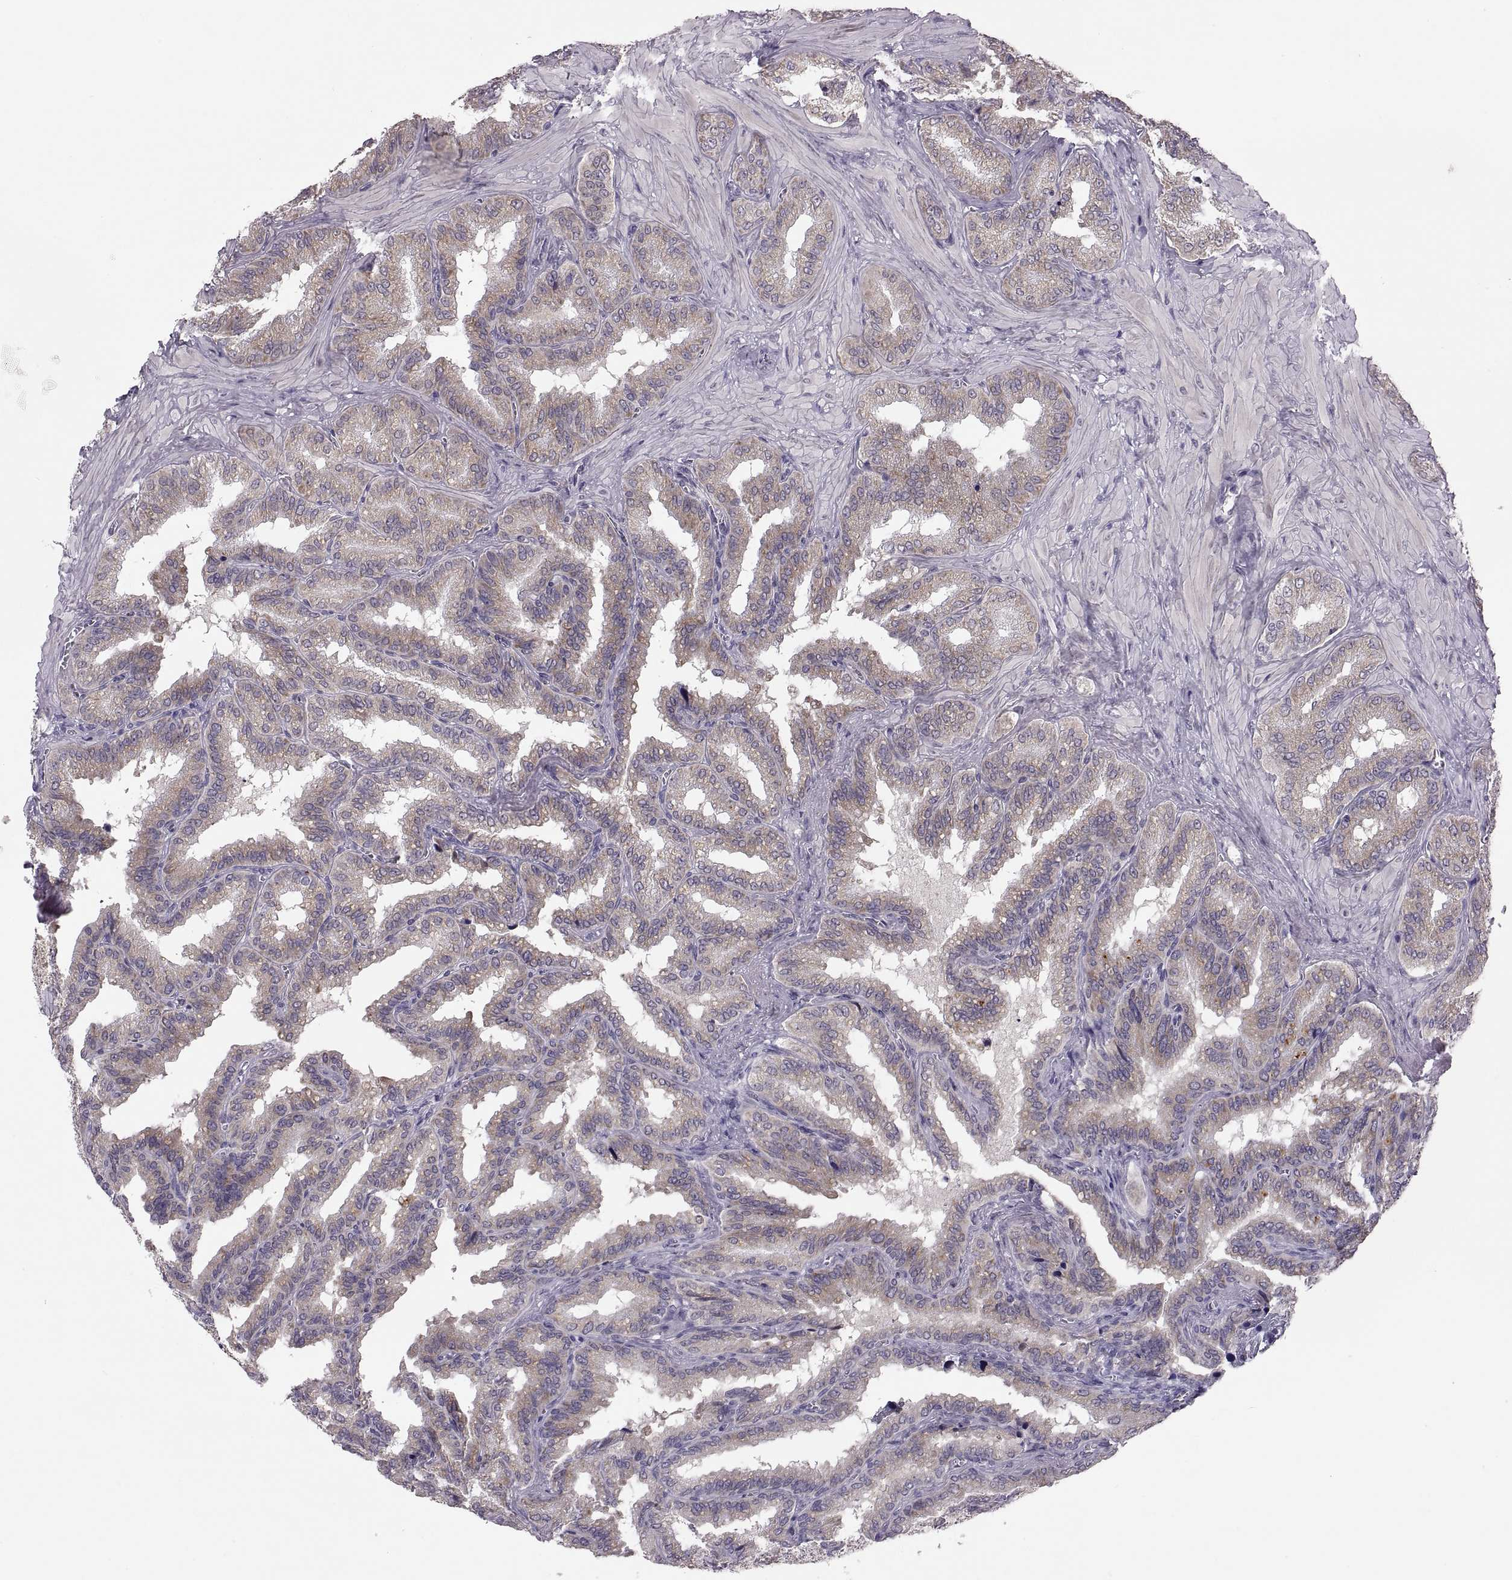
{"staining": {"intensity": "weak", "quantity": ">75%", "location": "cytoplasmic/membranous"}, "tissue": "seminal vesicle", "cell_type": "Glandular cells", "image_type": "normal", "snomed": [{"axis": "morphology", "description": "Normal tissue, NOS"}, {"axis": "topography", "description": "Seminal veicle"}], "caption": "Glandular cells display weak cytoplasmic/membranous staining in approximately >75% of cells in benign seminal vesicle.", "gene": "ADH6", "patient": {"sex": "male", "age": 37}}